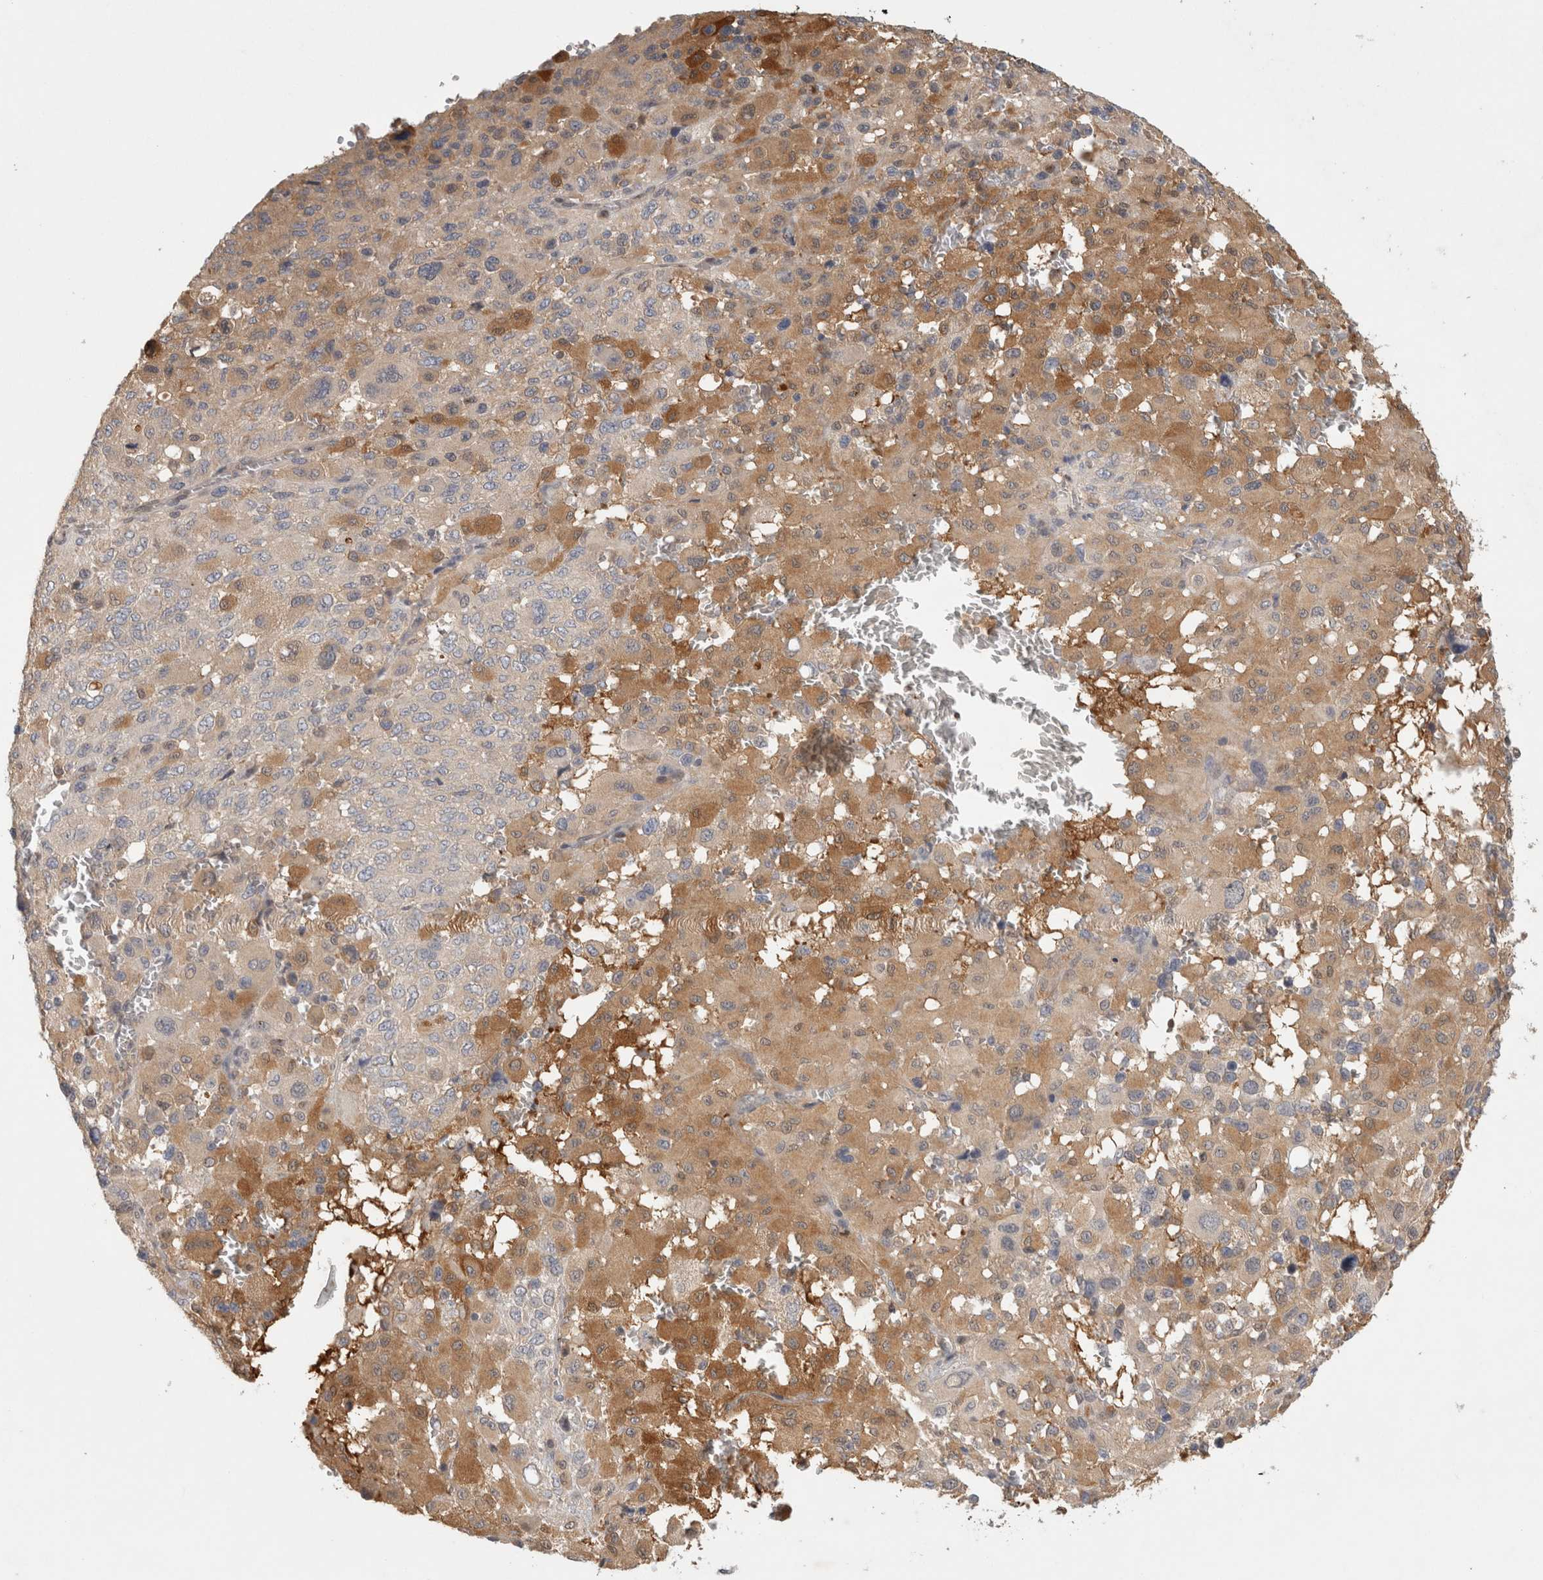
{"staining": {"intensity": "moderate", "quantity": ">75%", "location": "cytoplasmic/membranous"}, "tissue": "melanoma", "cell_type": "Tumor cells", "image_type": "cancer", "snomed": [{"axis": "morphology", "description": "Malignant melanoma, Metastatic site"}, {"axis": "topography", "description": "Skin"}], "caption": "A brown stain shows moderate cytoplasmic/membranous positivity of a protein in malignant melanoma (metastatic site) tumor cells.", "gene": "PIGP", "patient": {"sex": "female", "age": 74}}